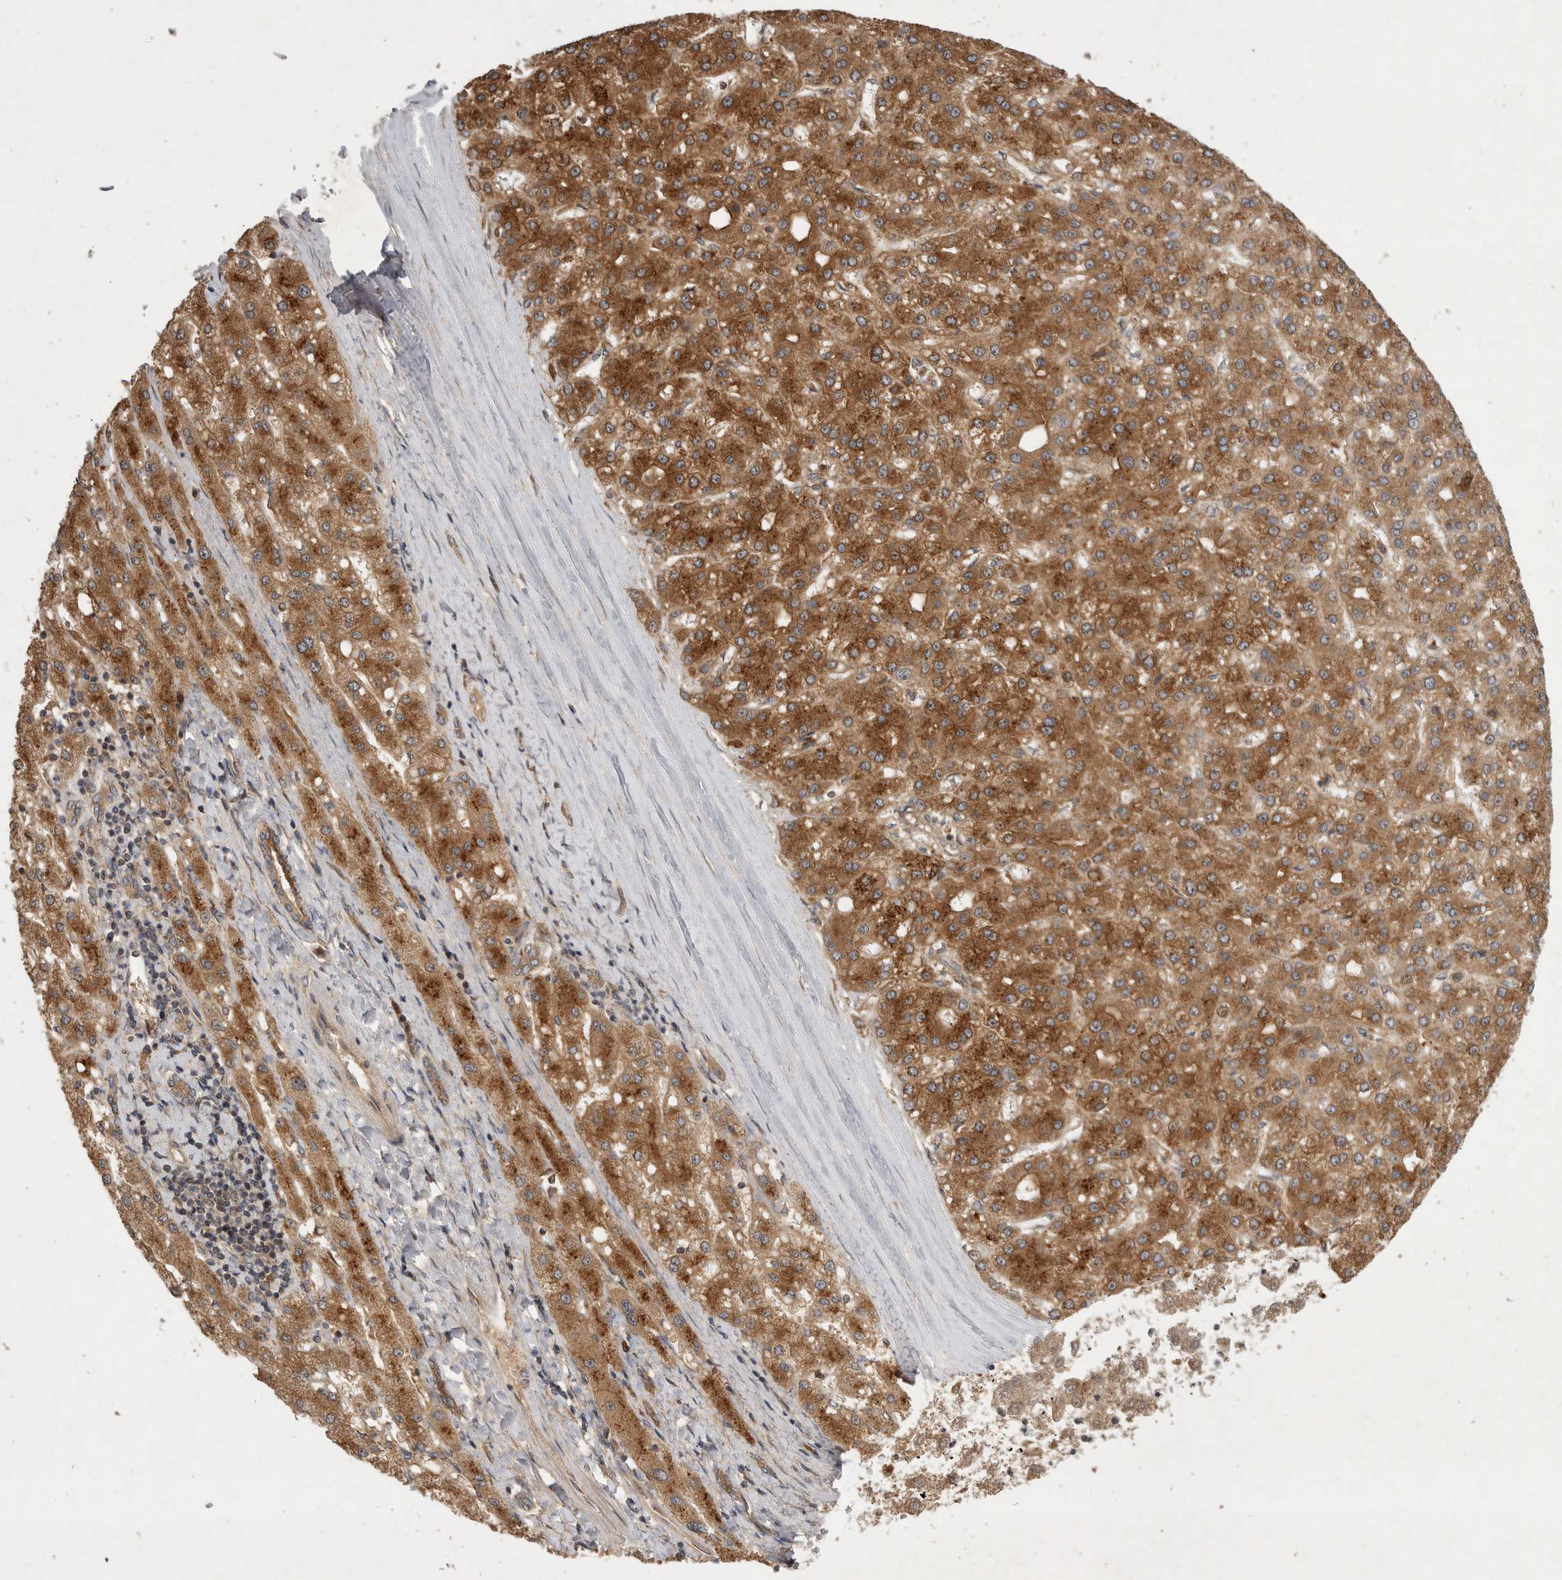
{"staining": {"intensity": "strong", "quantity": ">75%", "location": "cytoplasmic/membranous"}, "tissue": "liver cancer", "cell_type": "Tumor cells", "image_type": "cancer", "snomed": [{"axis": "morphology", "description": "Carcinoma, Hepatocellular, NOS"}, {"axis": "topography", "description": "Liver"}], "caption": "The immunohistochemical stain labels strong cytoplasmic/membranous positivity in tumor cells of liver cancer tissue.", "gene": "ZNF232", "patient": {"sex": "male", "age": 67}}